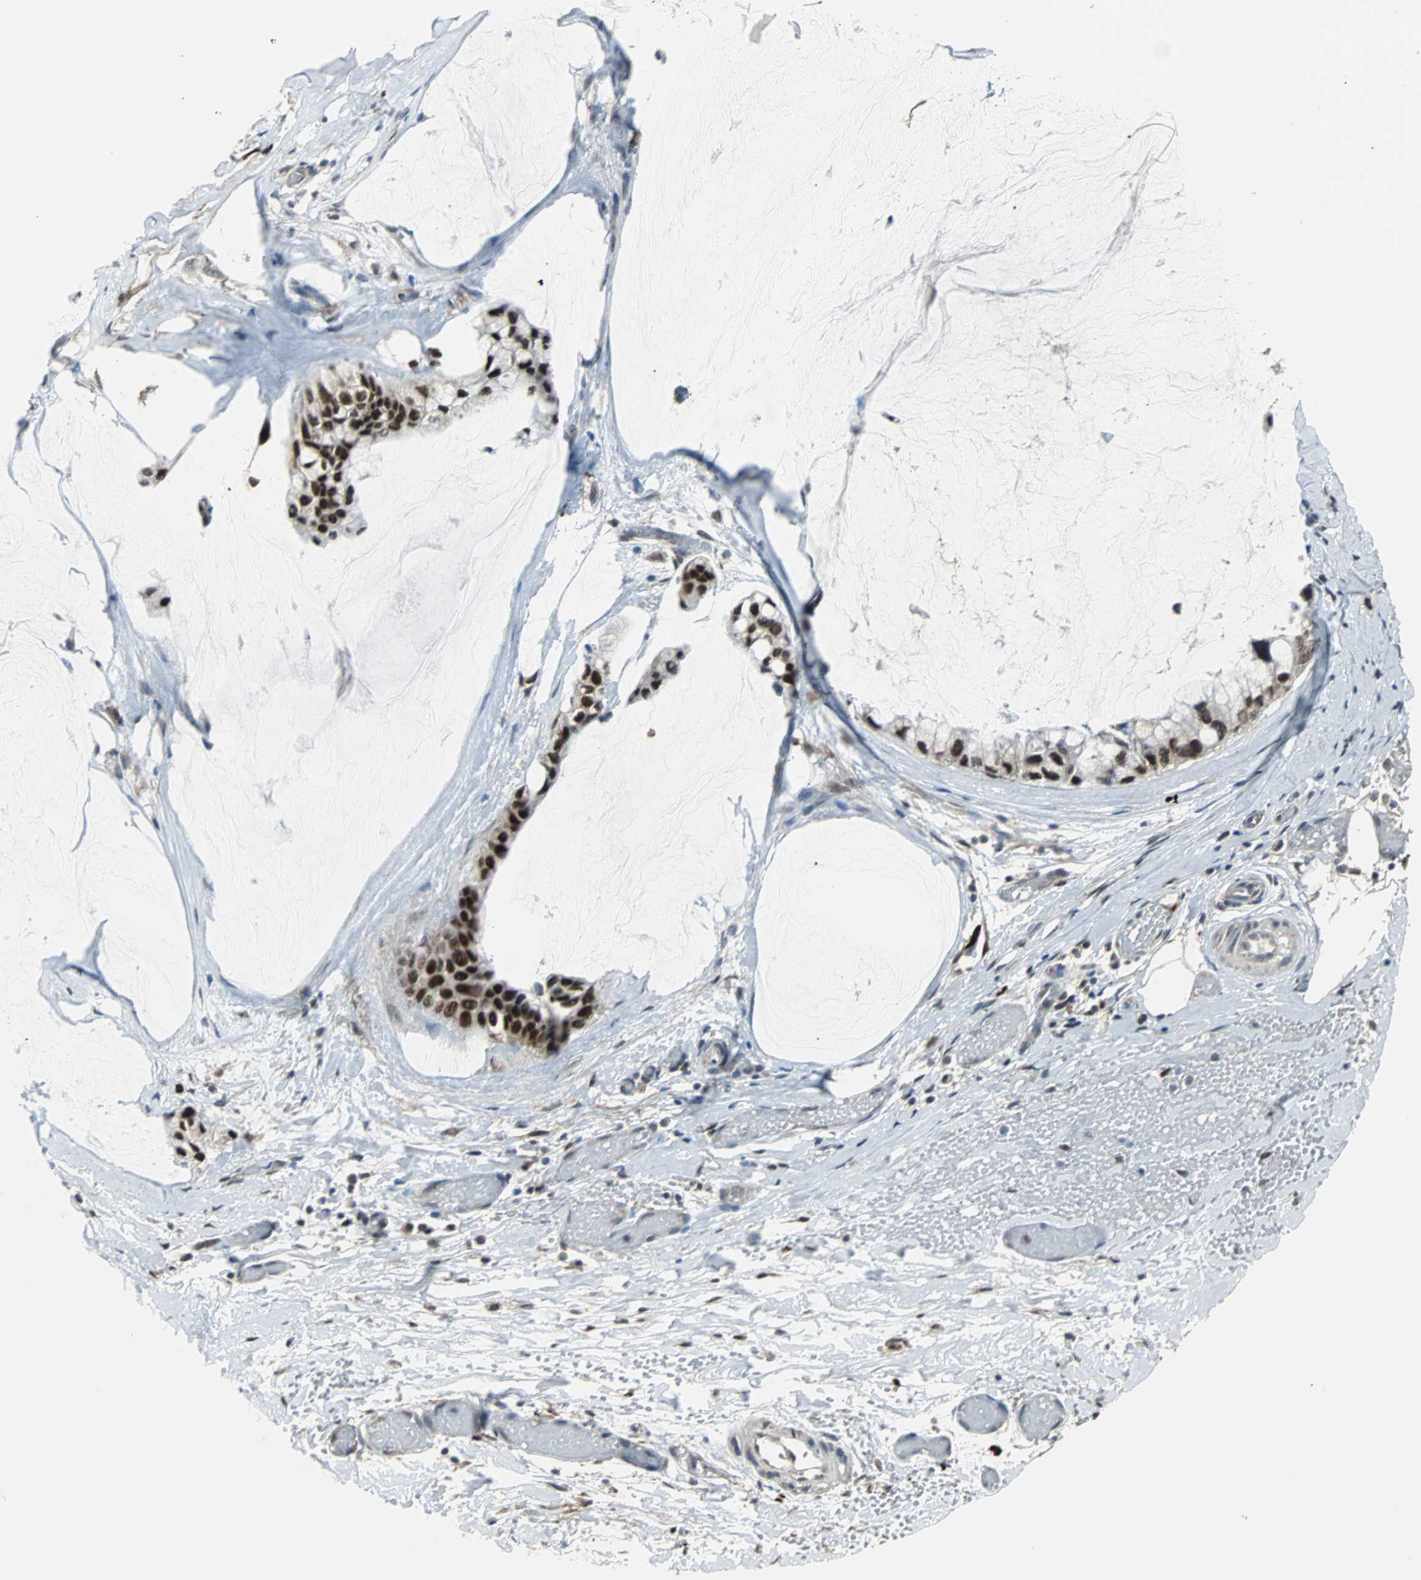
{"staining": {"intensity": "strong", "quantity": ">75%", "location": "nuclear"}, "tissue": "ovarian cancer", "cell_type": "Tumor cells", "image_type": "cancer", "snomed": [{"axis": "morphology", "description": "Cystadenocarcinoma, mucinous, NOS"}, {"axis": "topography", "description": "Ovary"}], "caption": "Approximately >75% of tumor cells in human ovarian cancer (mucinous cystadenocarcinoma) reveal strong nuclear protein staining as visualized by brown immunohistochemical staining.", "gene": "ZHX2", "patient": {"sex": "female", "age": 39}}